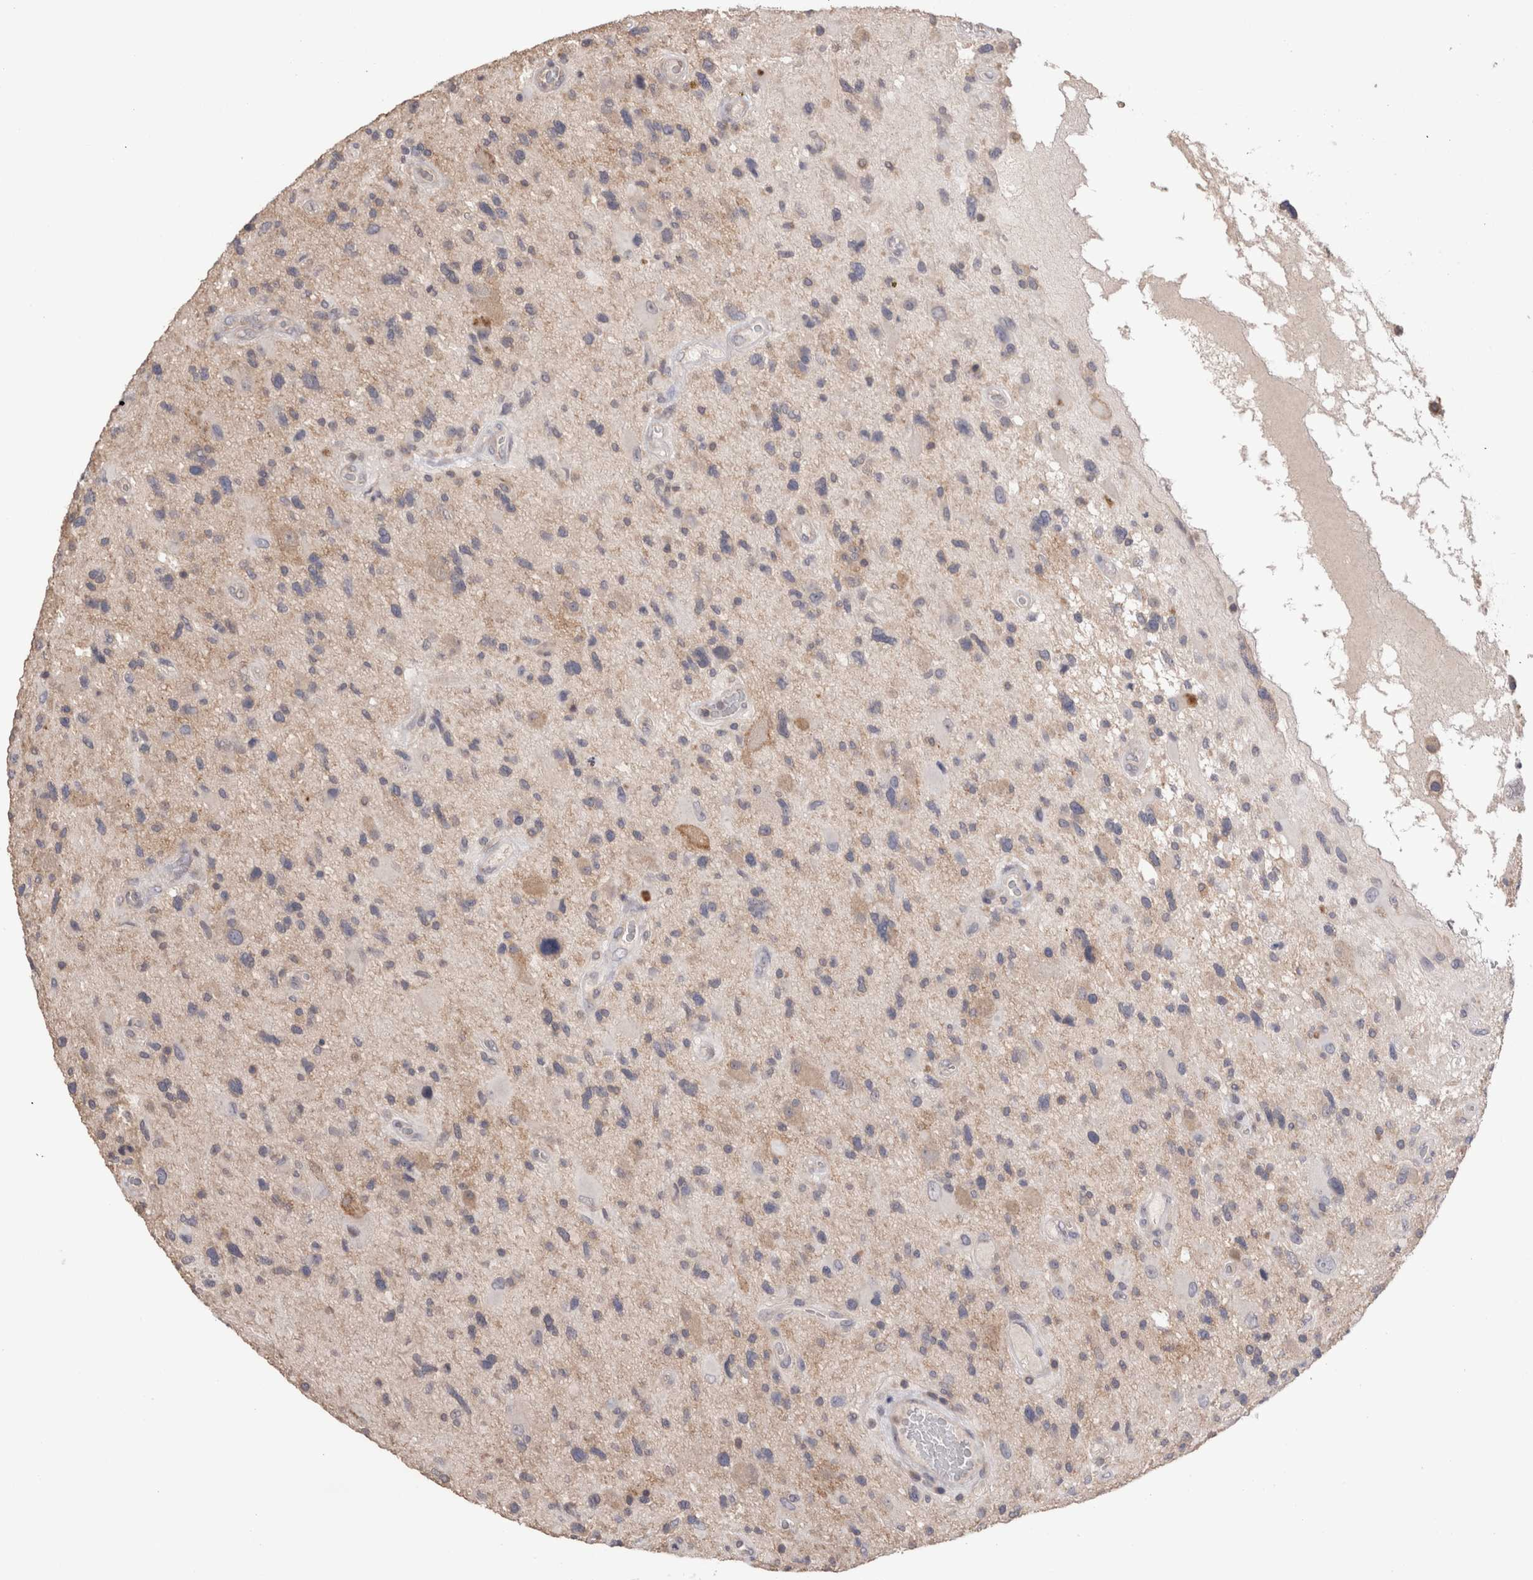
{"staining": {"intensity": "negative", "quantity": "none", "location": "none"}, "tissue": "glioma", "cell_type": "Tumor cells", "image_type": "cancer", "snomed": [{"axis": "morphology", "description": "Glioma, malignant, High grade"}, {"axis": "topography", "description": "Brain"}], "caption": "Immunohistochemistry image of neoplastic tissue: glioma stained with DAB demonstrates no significant protein positivity in tumor cells. The staining was performed using DAB (3,3'-diaminobenzidine) to visualize the protein expression in brown, while the nuclei were stained in blue with hematoxylin (Magnification: 20x).", "gene": "OTOR", "patient": {"sex": "male", "age": 33}}